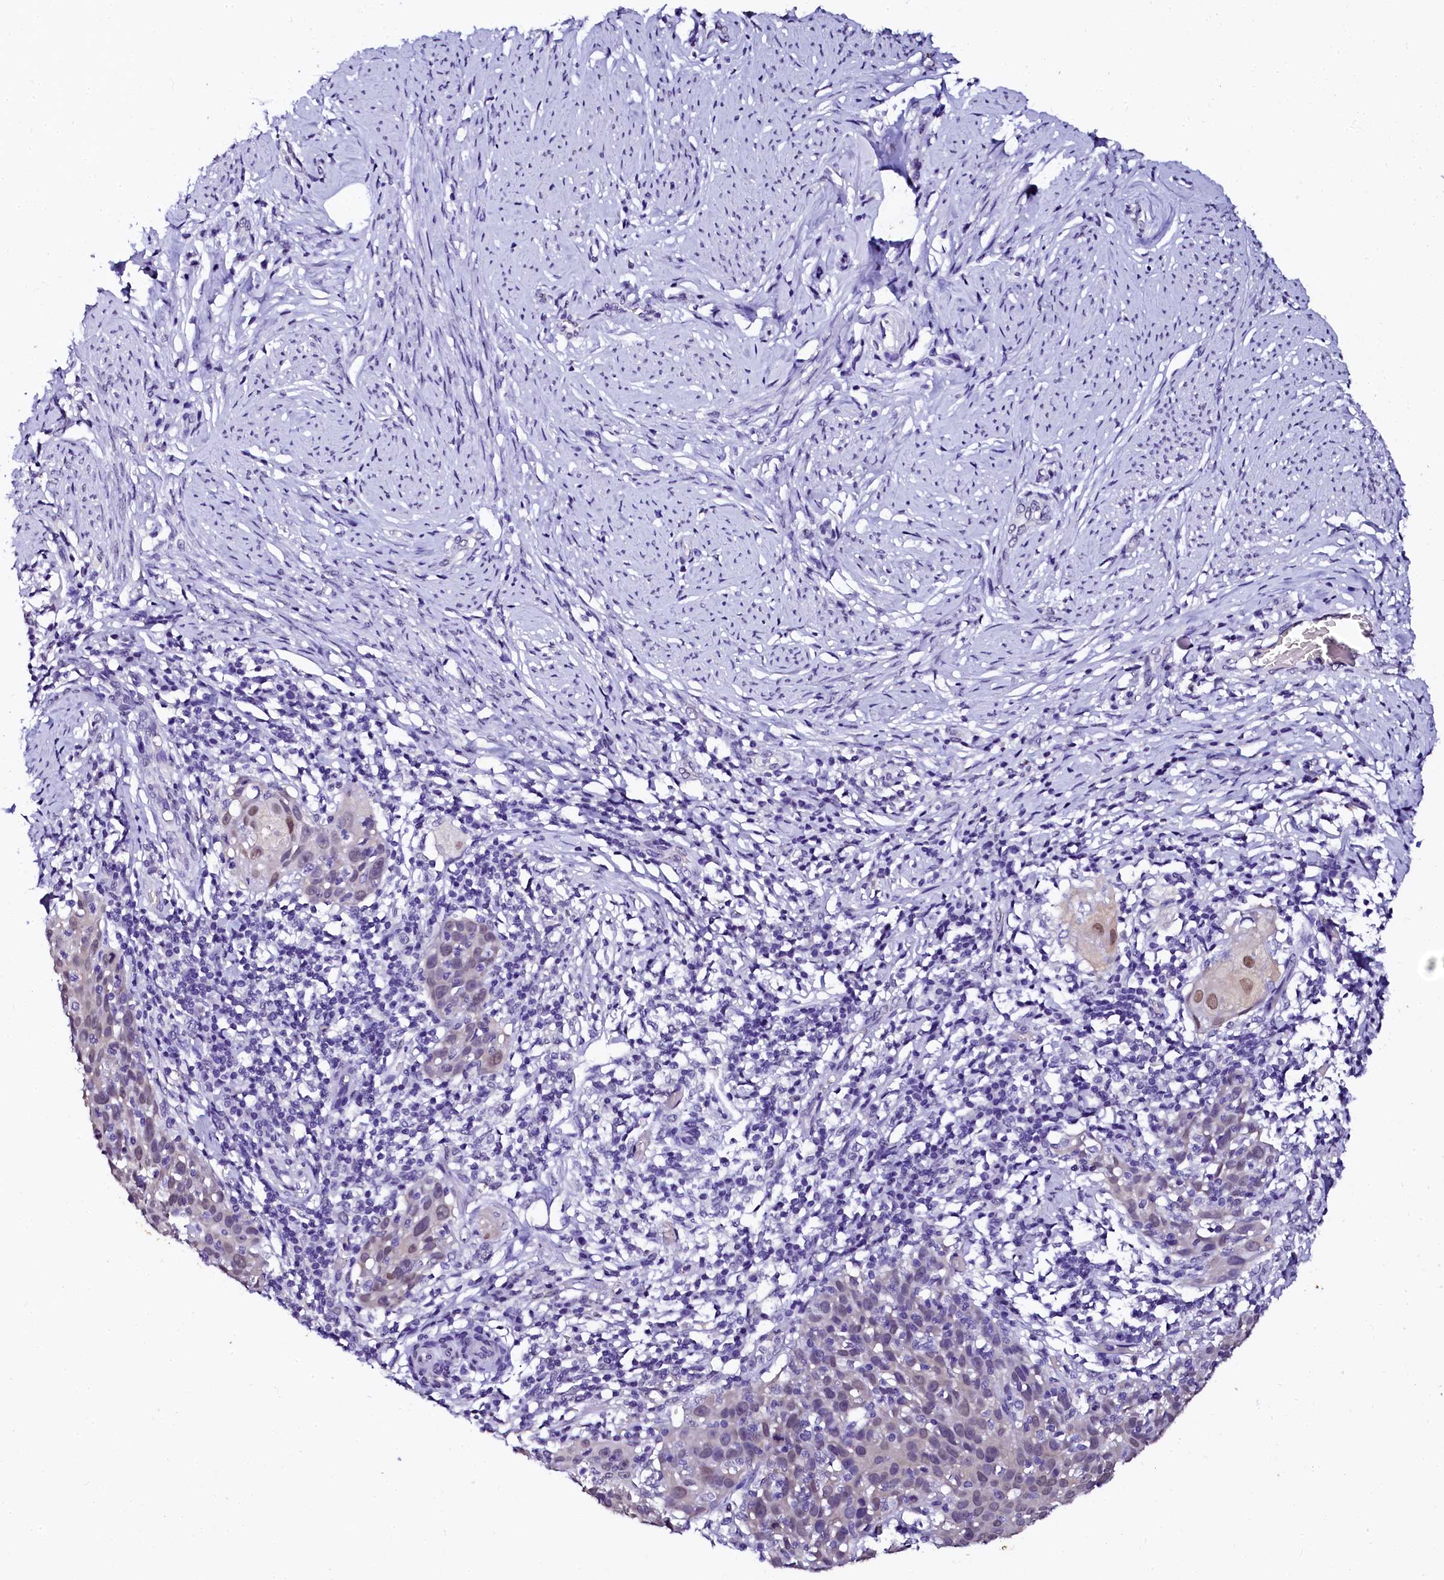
{"staining": {"intensity": "weak", "quantity": "25%-75%", "location": "nuclear"}, "tissue": "cervical cancer", "cell_type": "Tumor cells", "image_type": "cancer", "snomed": [{"axis": "morphology", "description": "Squamous cell carcinoma, NOS"}, {"axis": "topography", "description": "Cervix"}], "caption": "Weak nuclear staining for a protein is seen in about 25%-75% of tumor cells of cervical cancer (squamous cell carcinoma) using immunohistochemistry.", "gene": "SORD", "patient": {"sex": "female", "age": 50}}